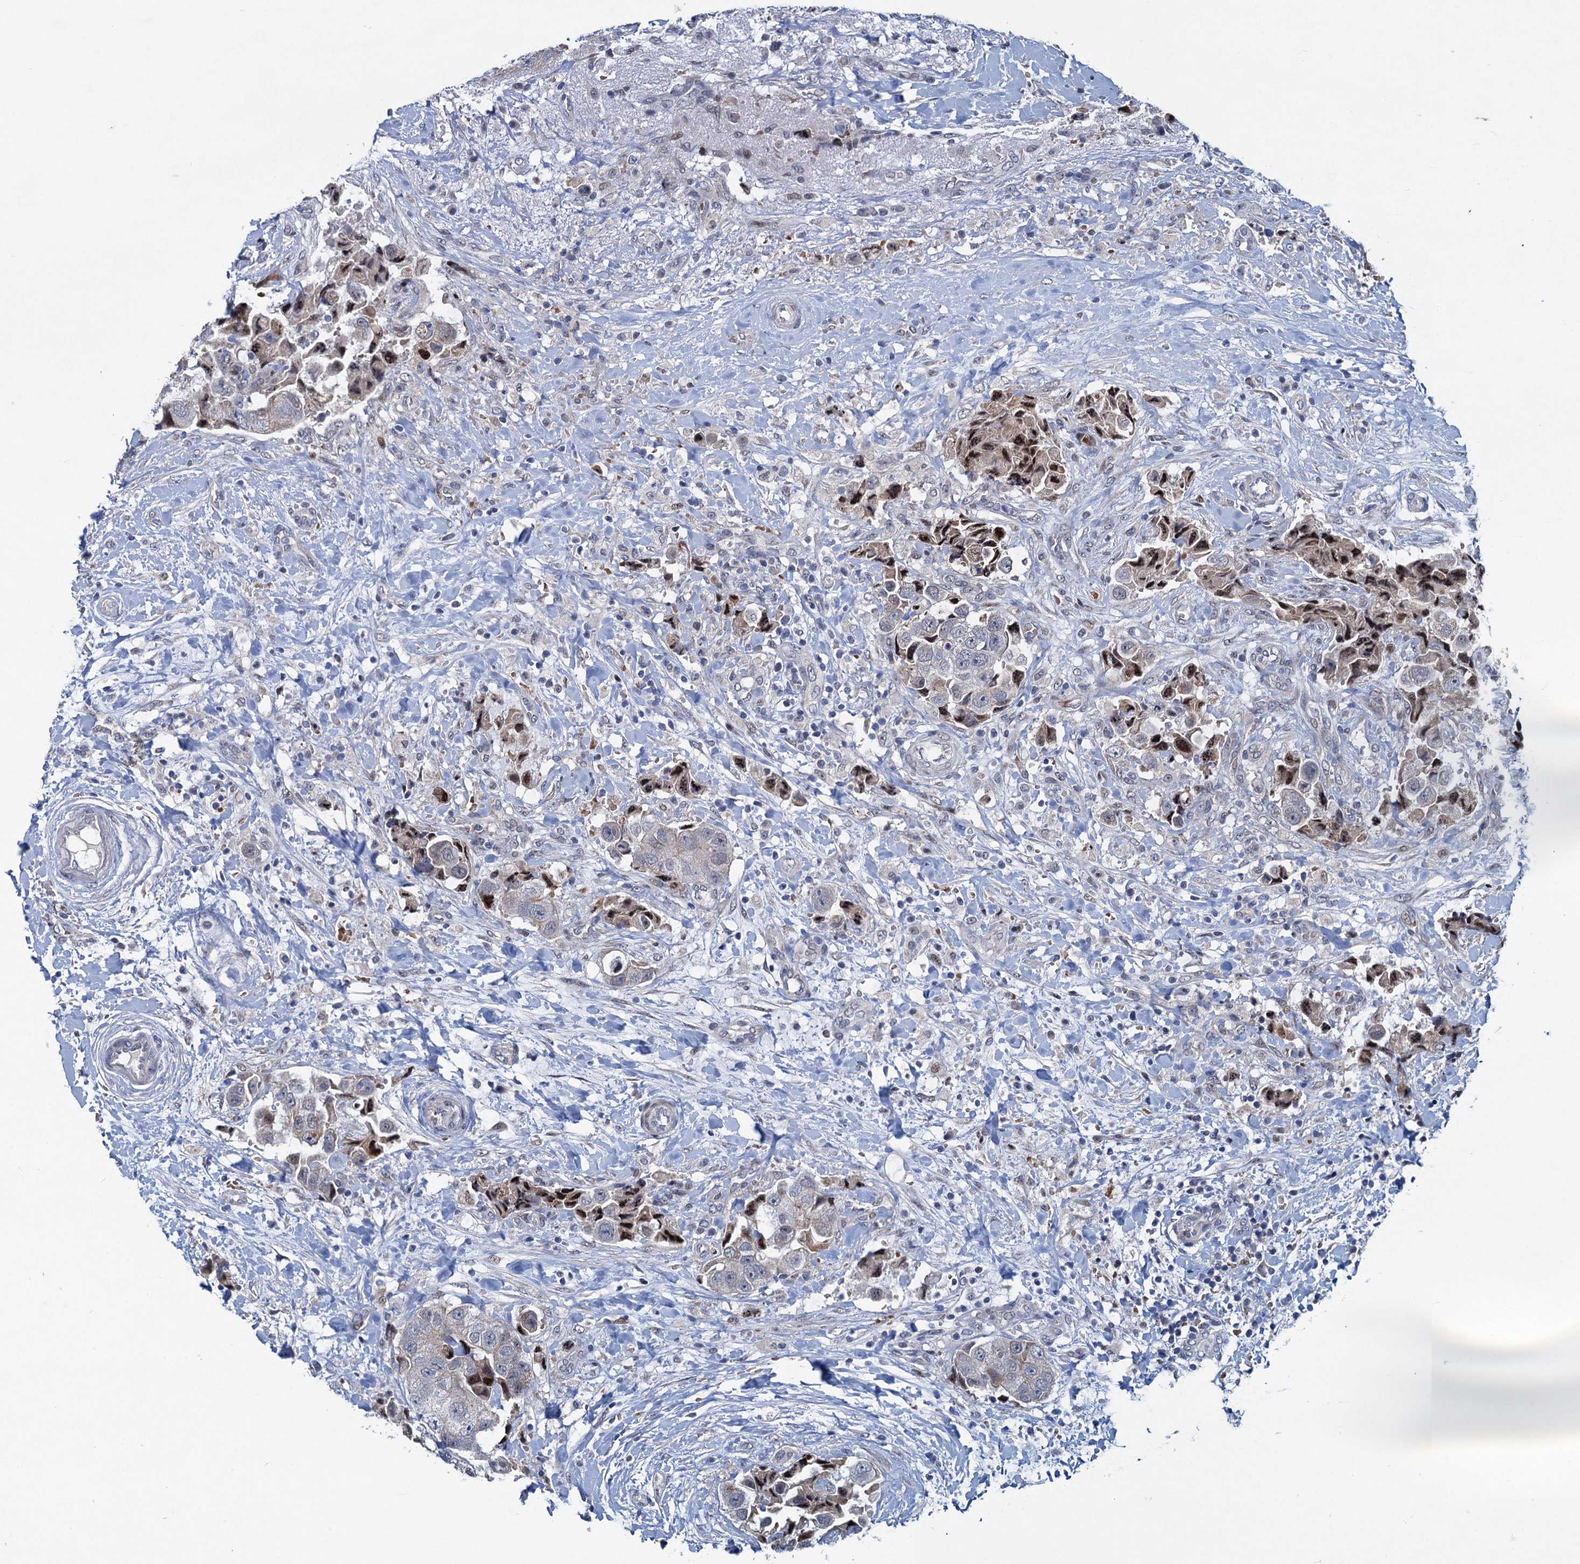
{"staining": {"intensity": "negative", "quantity": "none", "location": "none"}, "tissue": "breast cancer", "cell_type": "Tumor cells", "image_type": "cancer", "snomed": [{"axis": "morphology", "description": "Normal tissue, NOS"}, {"axis": "morphology", "description": "Duct carcinoma"}, {"axis": "topography", "description": "Breast"}], "caption": "High magnification brightfield microscopy of breast infiltrating ductal carcinoma stained with DAB (3,3'-diaminobenzidine) (brown) and counterstained with hematoxylin (blue): tumor cells show no significant positivity.", "gene": "ATOSA", "patient": {"sex": "female", "age": 62}}